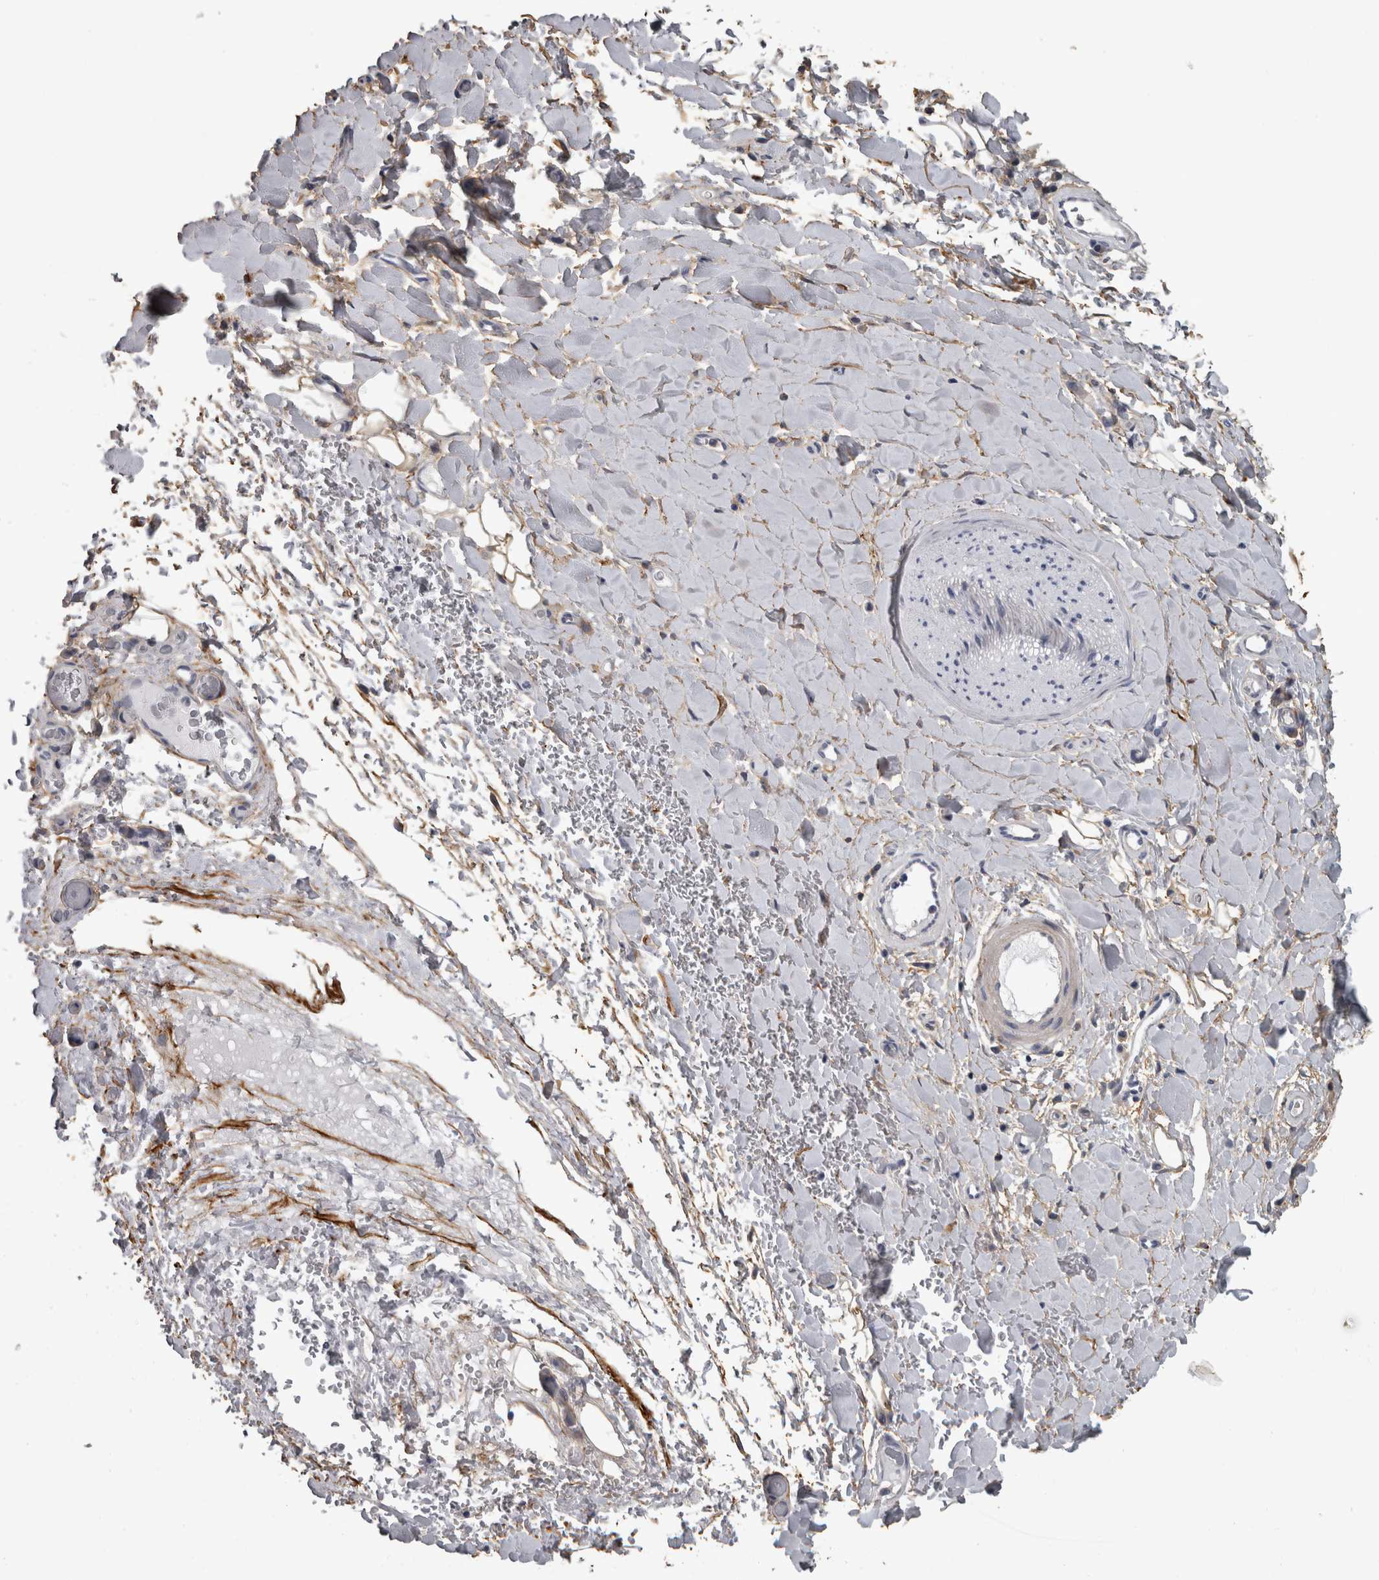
{"staining": {"intensity": "weak", "quantity": "25%-75%", "location": "cytoplasmic/membranous"}, "tissue": "adipose tissue", "cell_type": "Adipocytes", "image_type": "normal", "snomed": [{"axis": "morphology", "description": "Normal tissue, NOS"}, {"axis": "morphology", "description": "Adenocarcinoma, NOS"}, {"axis": "topography", "description": "Esophagus"}], "caption": "Immunohistochemistry (IHC) (DAB (3,3'-diaminobenzidine)) staining of benign human adipose tissue shows weak cytoplasmic/membranous protein expression in about 25%-75% of adipocytes.", "gene": "EFEMP2", "patient": {"sex": "male", "age": 62}}